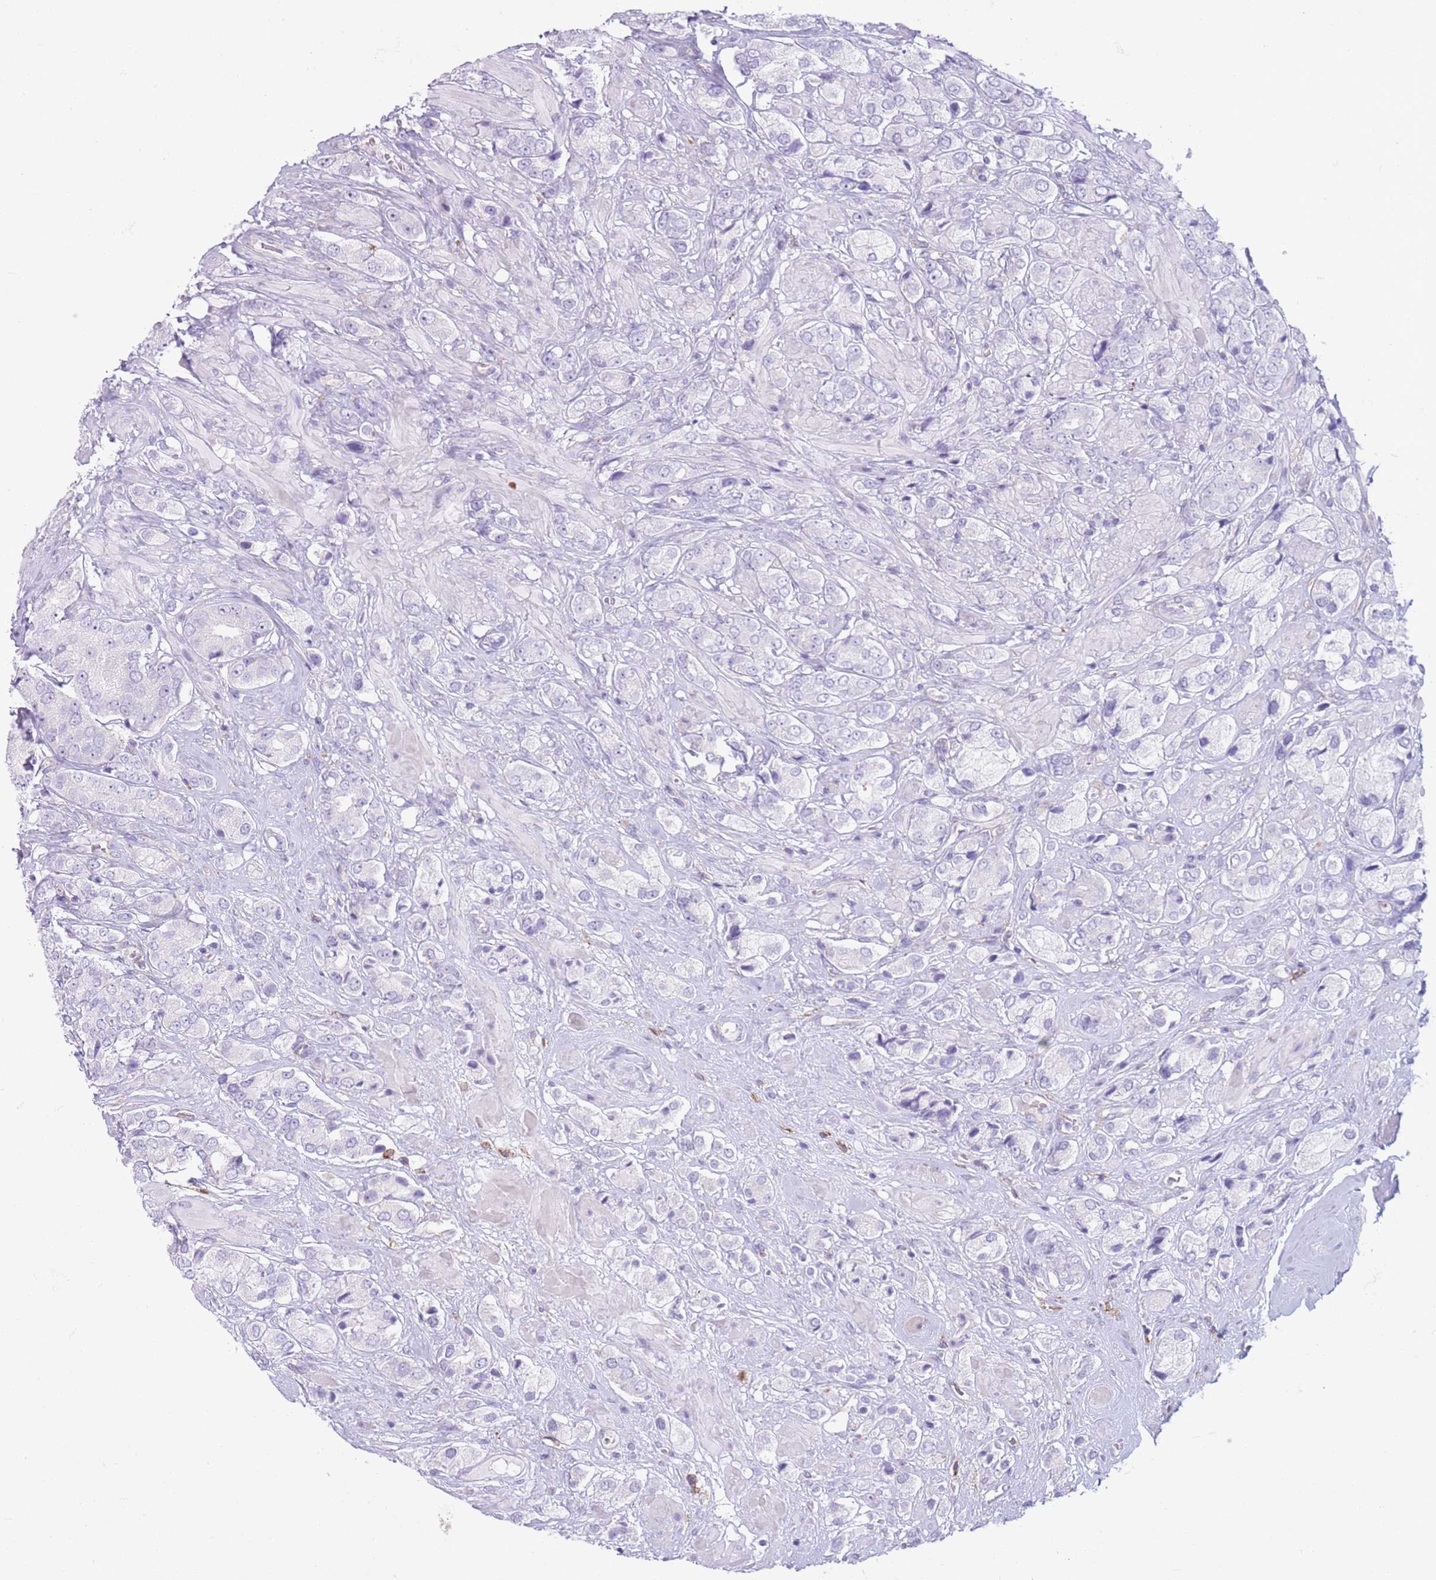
{"staining": {"intensity": "negative", "quantity": "none", "location": "none"}, "tissue": "prostate cancer", "cell_type": "Tumor cells", "image_type": "cancer", "snomed": [{"axis": "morphology", "description": "Adenocarcinoma, High grade"}, {"axis": "topography", "description": "Prostate and seminal vesicle, NOS"}], "caption": "Tumor cells are negative for brown protein staining in prostate cancer. (DAB (3,3'-diaminobenzidine) immunohistochemistry (IHC) with hematoxylin counter stain).", "gene": "SNX6", "patient": {"sex": "male", "age": 64}}